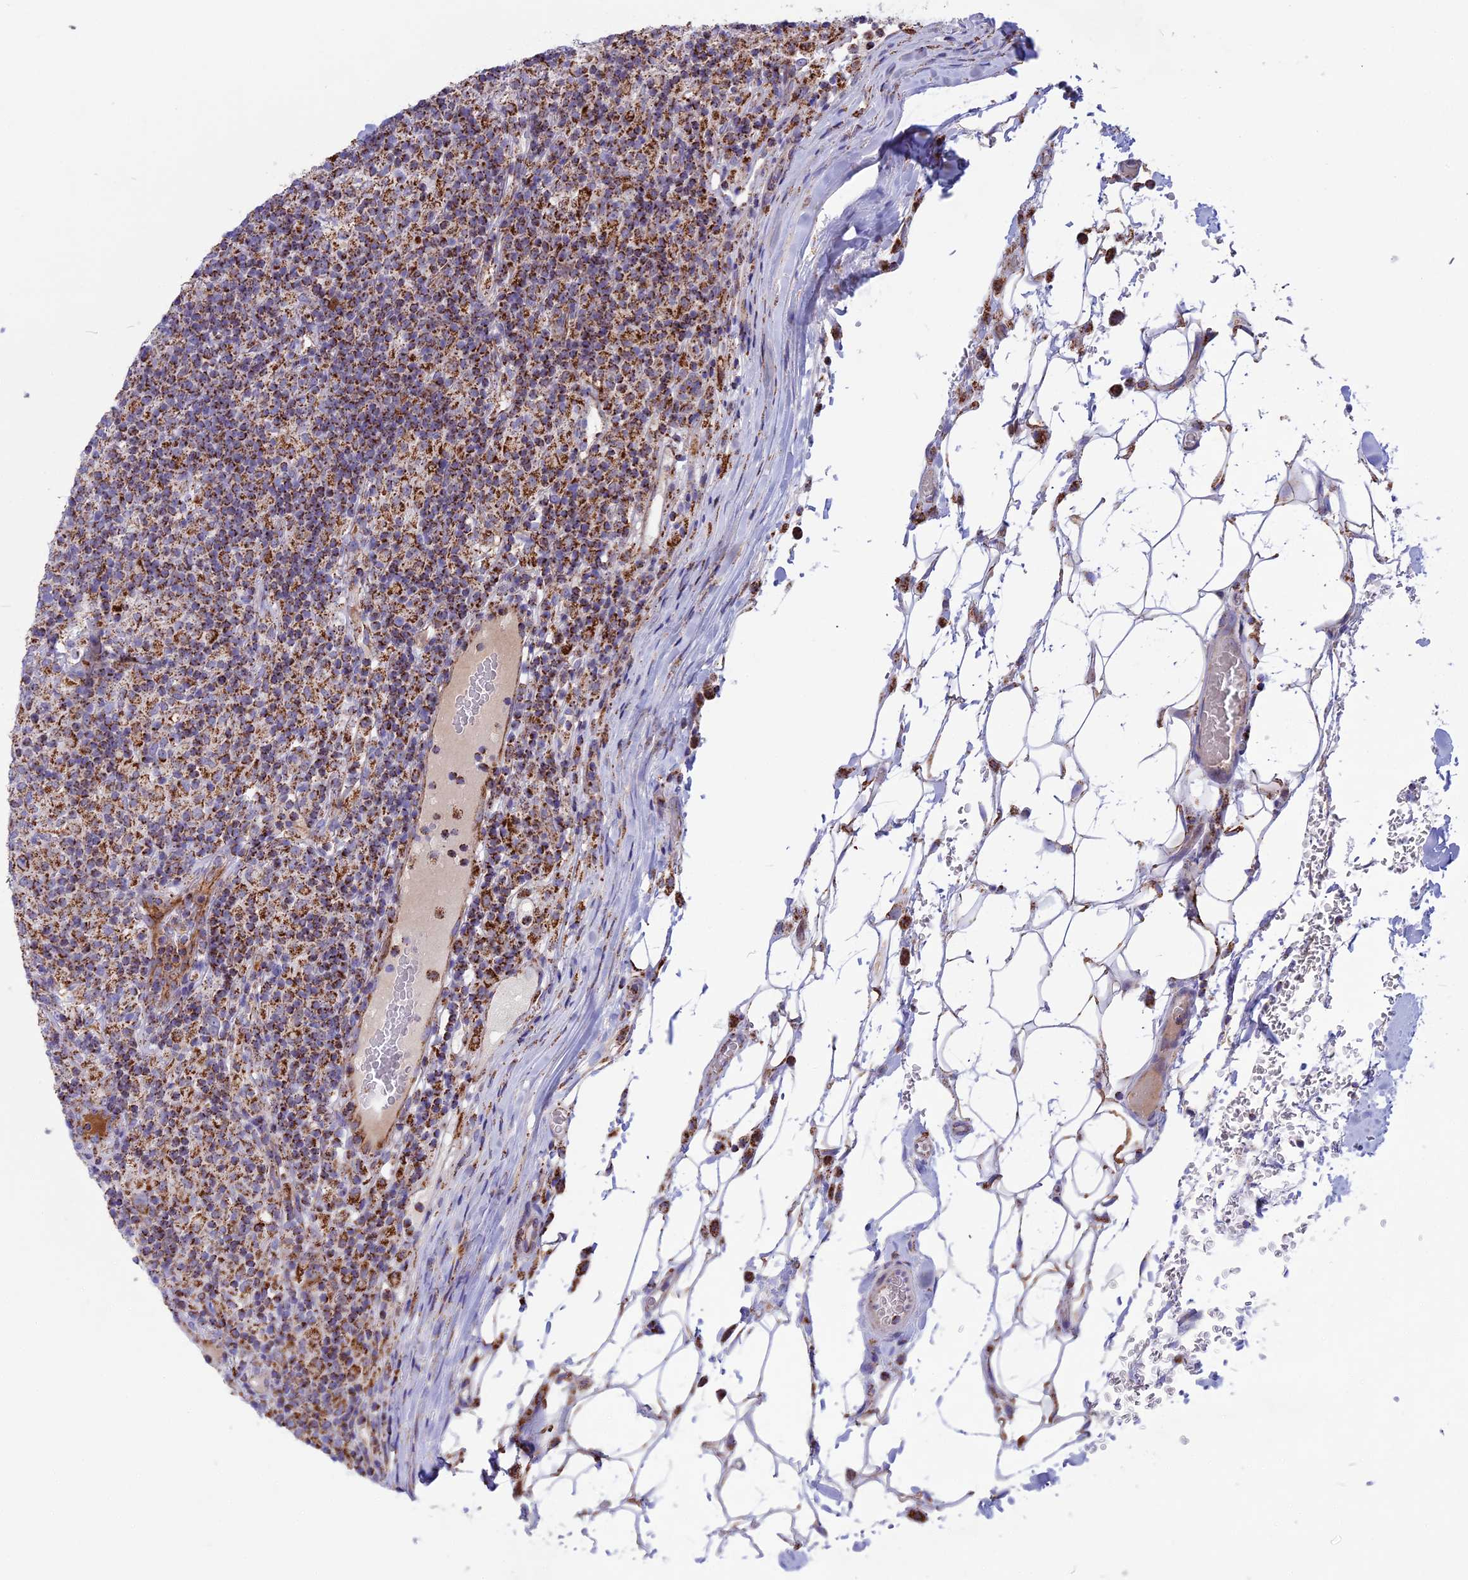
{"staining": {"intensity": "negative", "quantity": "none", "location": "none"}, "tissue": "lymphoma", "cell_type": "Tumor cells", "image_type": "cancer", "snomed": [{"axis": "morphology", "description": "Hodgkin's disease, NOS"}, {"axis": "topography", "description": "Lymph node"}], "caption": "DAB (3,3'-diaminobenzidine) immunohistochemical staining of human Hodgkin's disease reveals no significant positivity in tumor cells.", "gene": "CS", "patient": {"sex": "male", "age": 70}}